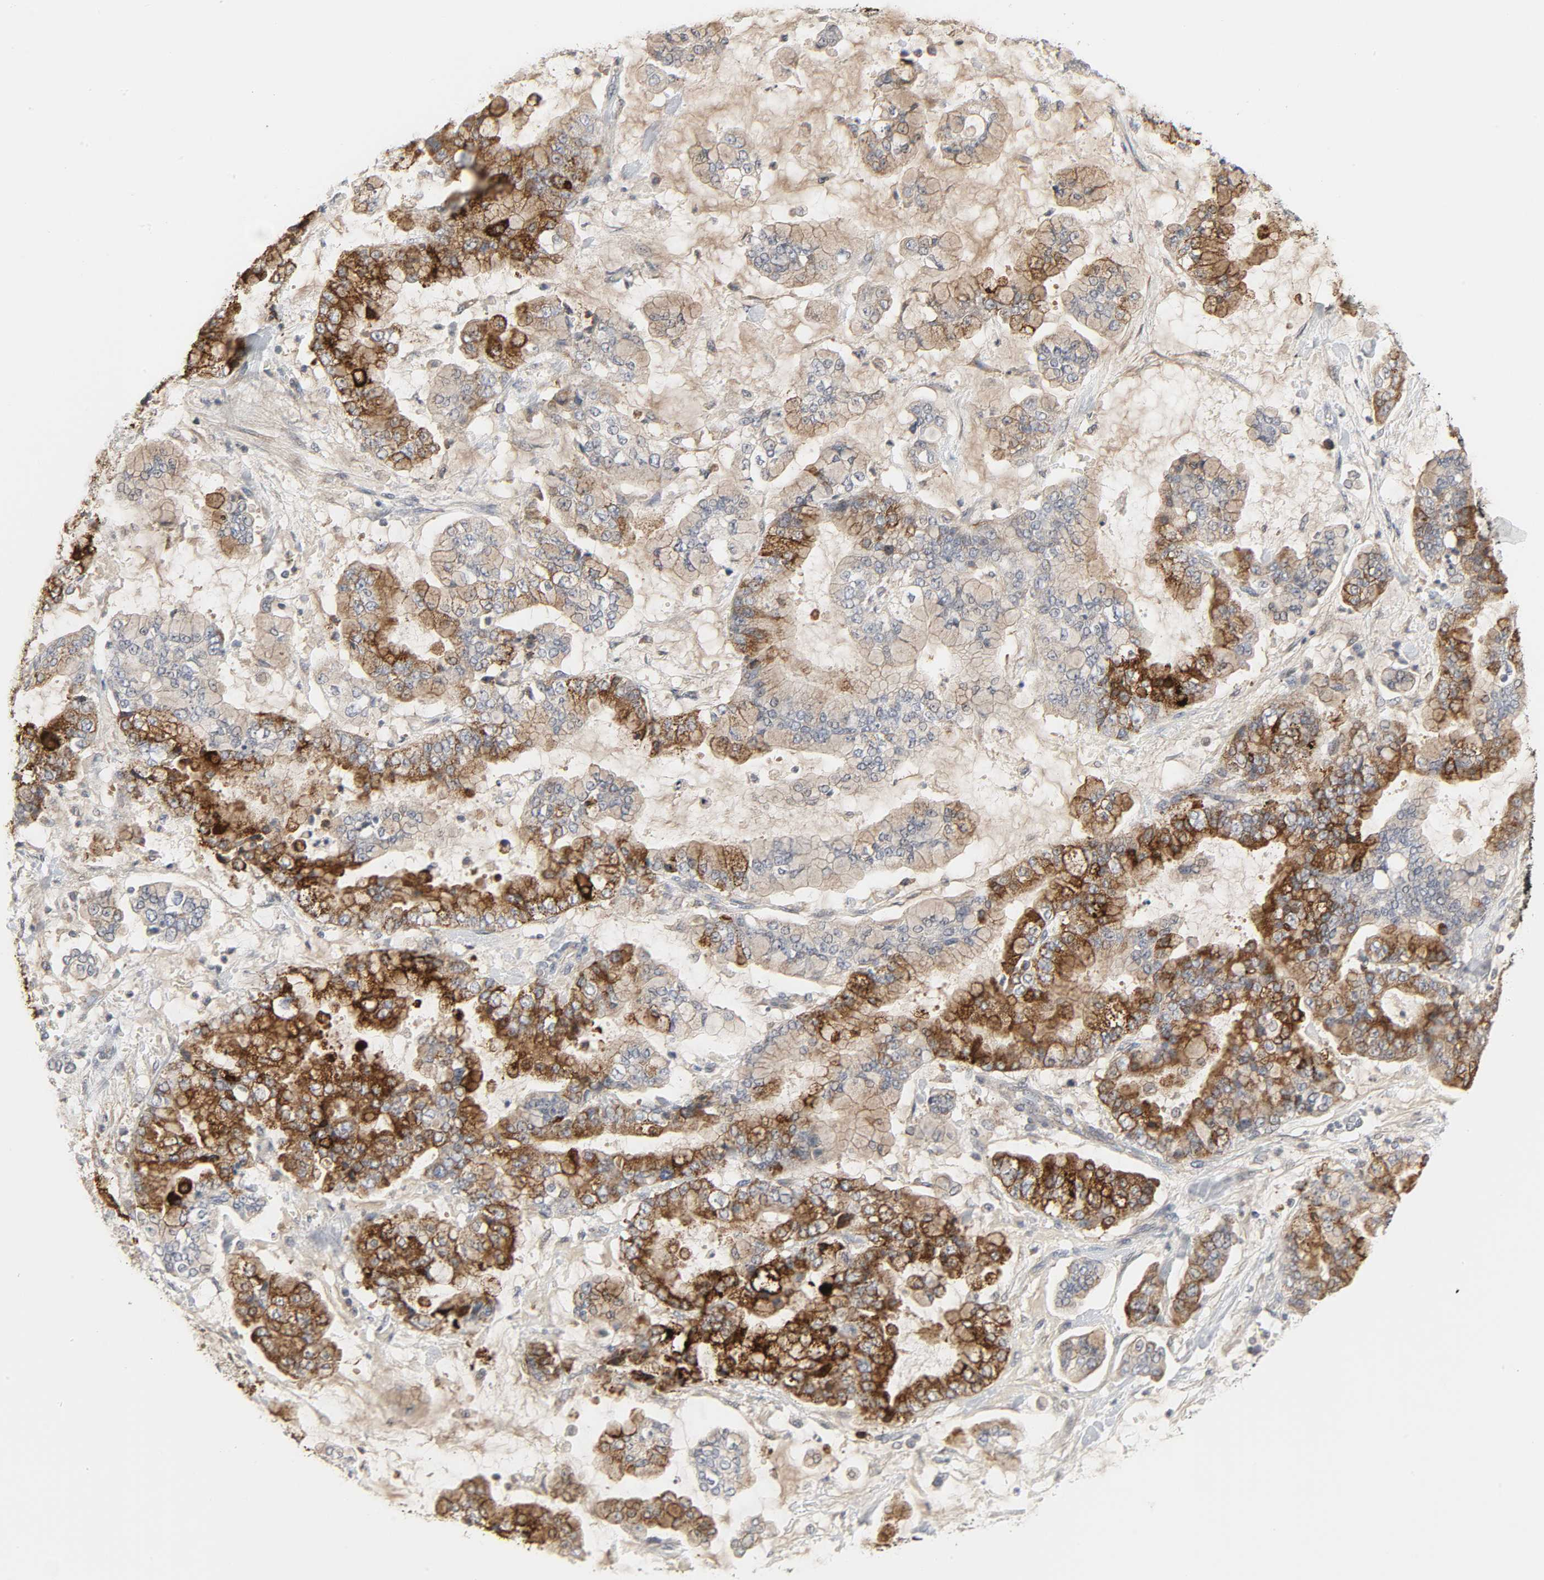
{"staining": {"intensity": "strong", "quantity": ">75%", "location": "cytoplasmic/membranous"}, "tissue": "stomach cancer", "cell_type": "Tumor cells", "image_type": "cancer", "snomed": [{"axis": "morphology", "description": "Normal tissue, NOS"}, {"axis": "morphology", "description": "Adenocarcinoma, NOS"}, {"axis": "topography", "description": "Stomach, upper"}, {"axis": "topography", "description": "Stomach"}], "caption": "A high amount of strong cytoplasmic/membranous staining is identified in approximately >75% of tumor cells in adenocarcinoma (stomach) tissue.", "gene": "CLIP1", "patient": {"sex": "male", "age": 76}}